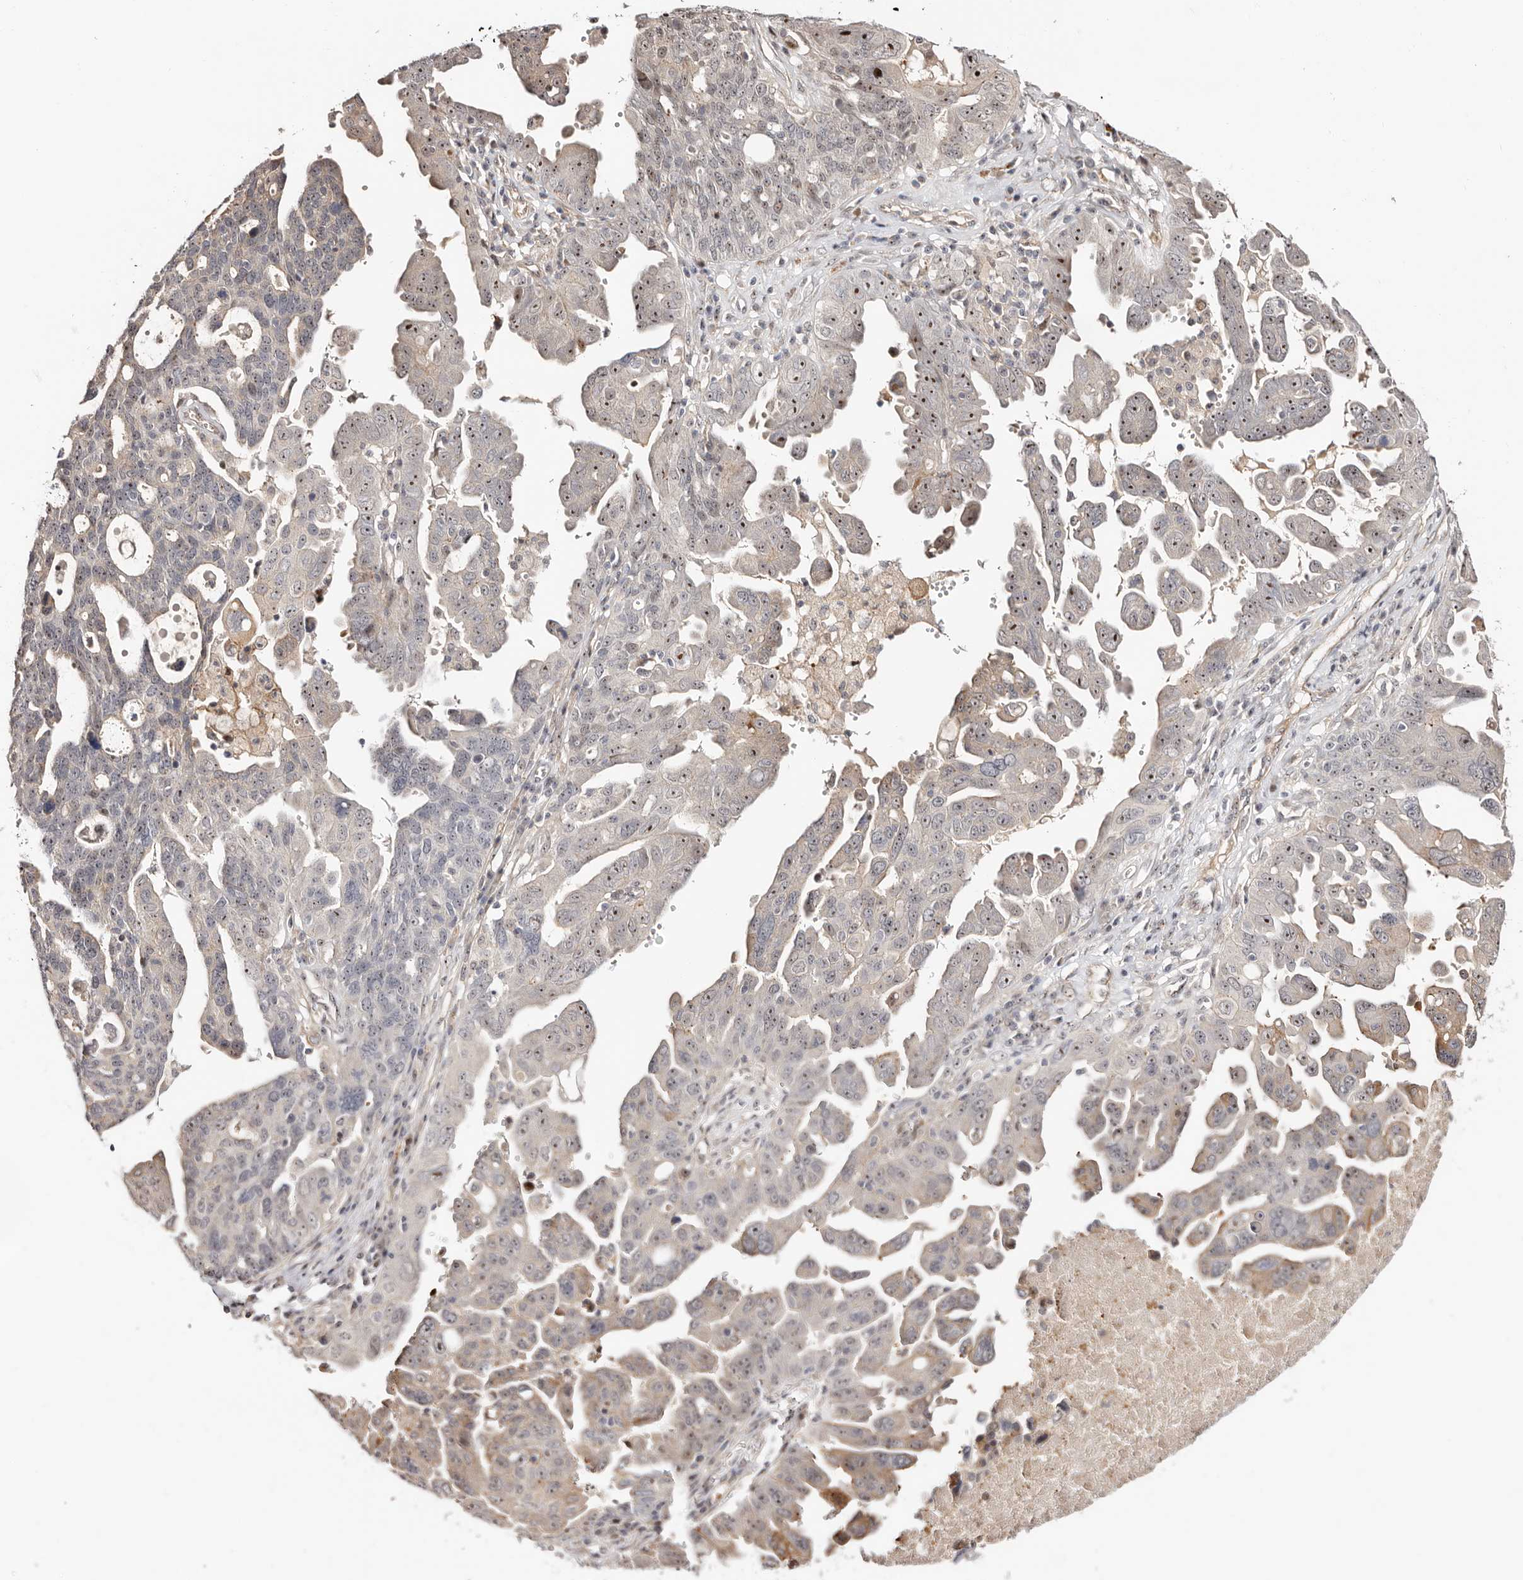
{"staining": {"intensity": "moderate", "quantity": ">75%", "location": "nuclear"}, "tissue": "ovarian cancer", "cell_type": "Tumor cells", "image_type": "cancer", "snomed": [{"axis": "morphology", "description": "Carcinoma, endometroid"}, {"axis": "topography", "description": "Ovary"}], "caption": "Immunohistochemical staining of ovarian endometroid carcinoma exhibits moderate nuclear protein positivity in about >75% of tumor cells.", "gene": "ODF2L", "patient": {"sex": "female", "age": 62}}